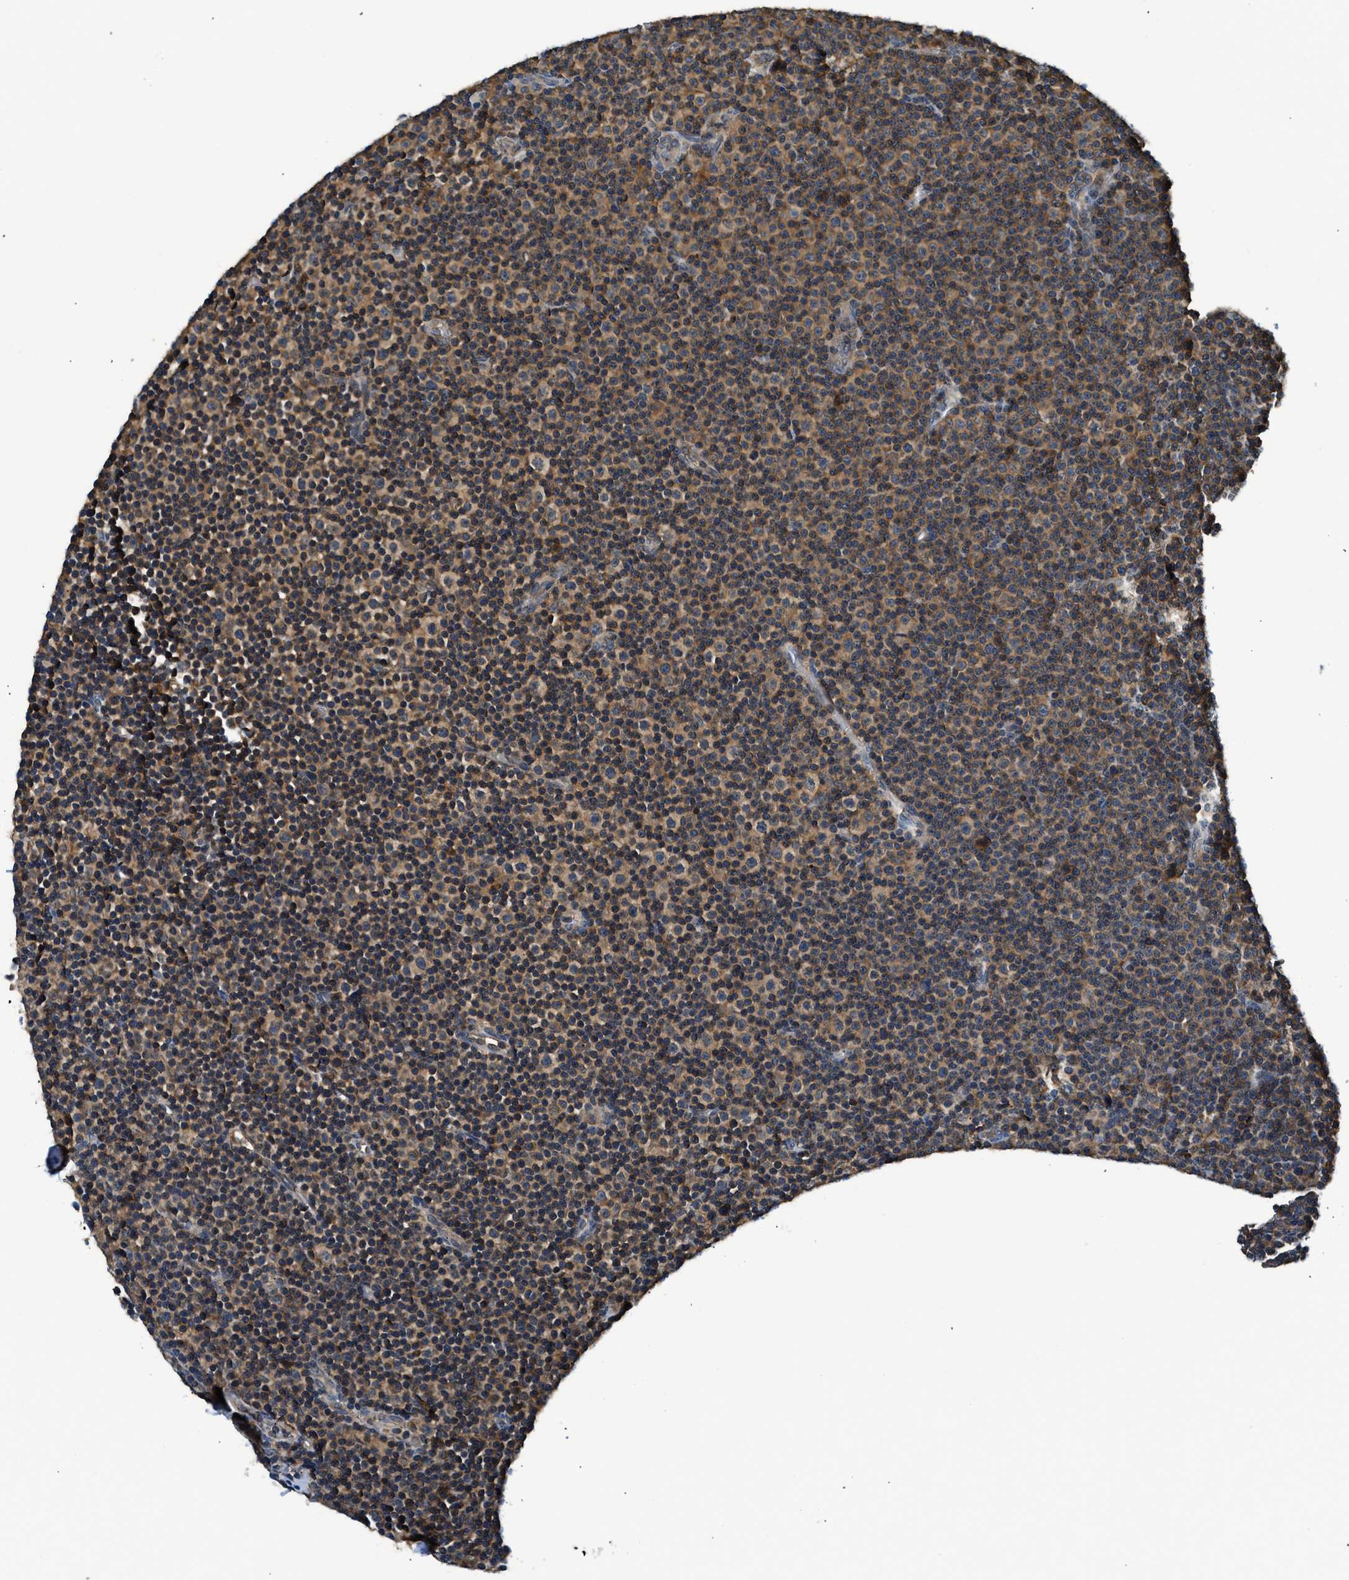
{"staining": {"intensity": "moderate", "quantity": ">75%", "location": "cytoplasmic/membranous"}, "tissue": "lymphoma", "cell_type": "Tumor cells", "image_type": "cancer", "snomed": [{"axis": "morphology", "description": "Malignant lymphoma, non-Hodgkin's type, Low grade"}, {"axis": "topography", "description": "Lymph node"}], "caption": "Malignant lymphoma, non-Hodgkin's type (low-grade) stained for a protein displays moderate cytoplasmic/membranous positivity in tumor cells.", "gene": "PAFAH2", "patient": {"sex": "female", "age": 67}}